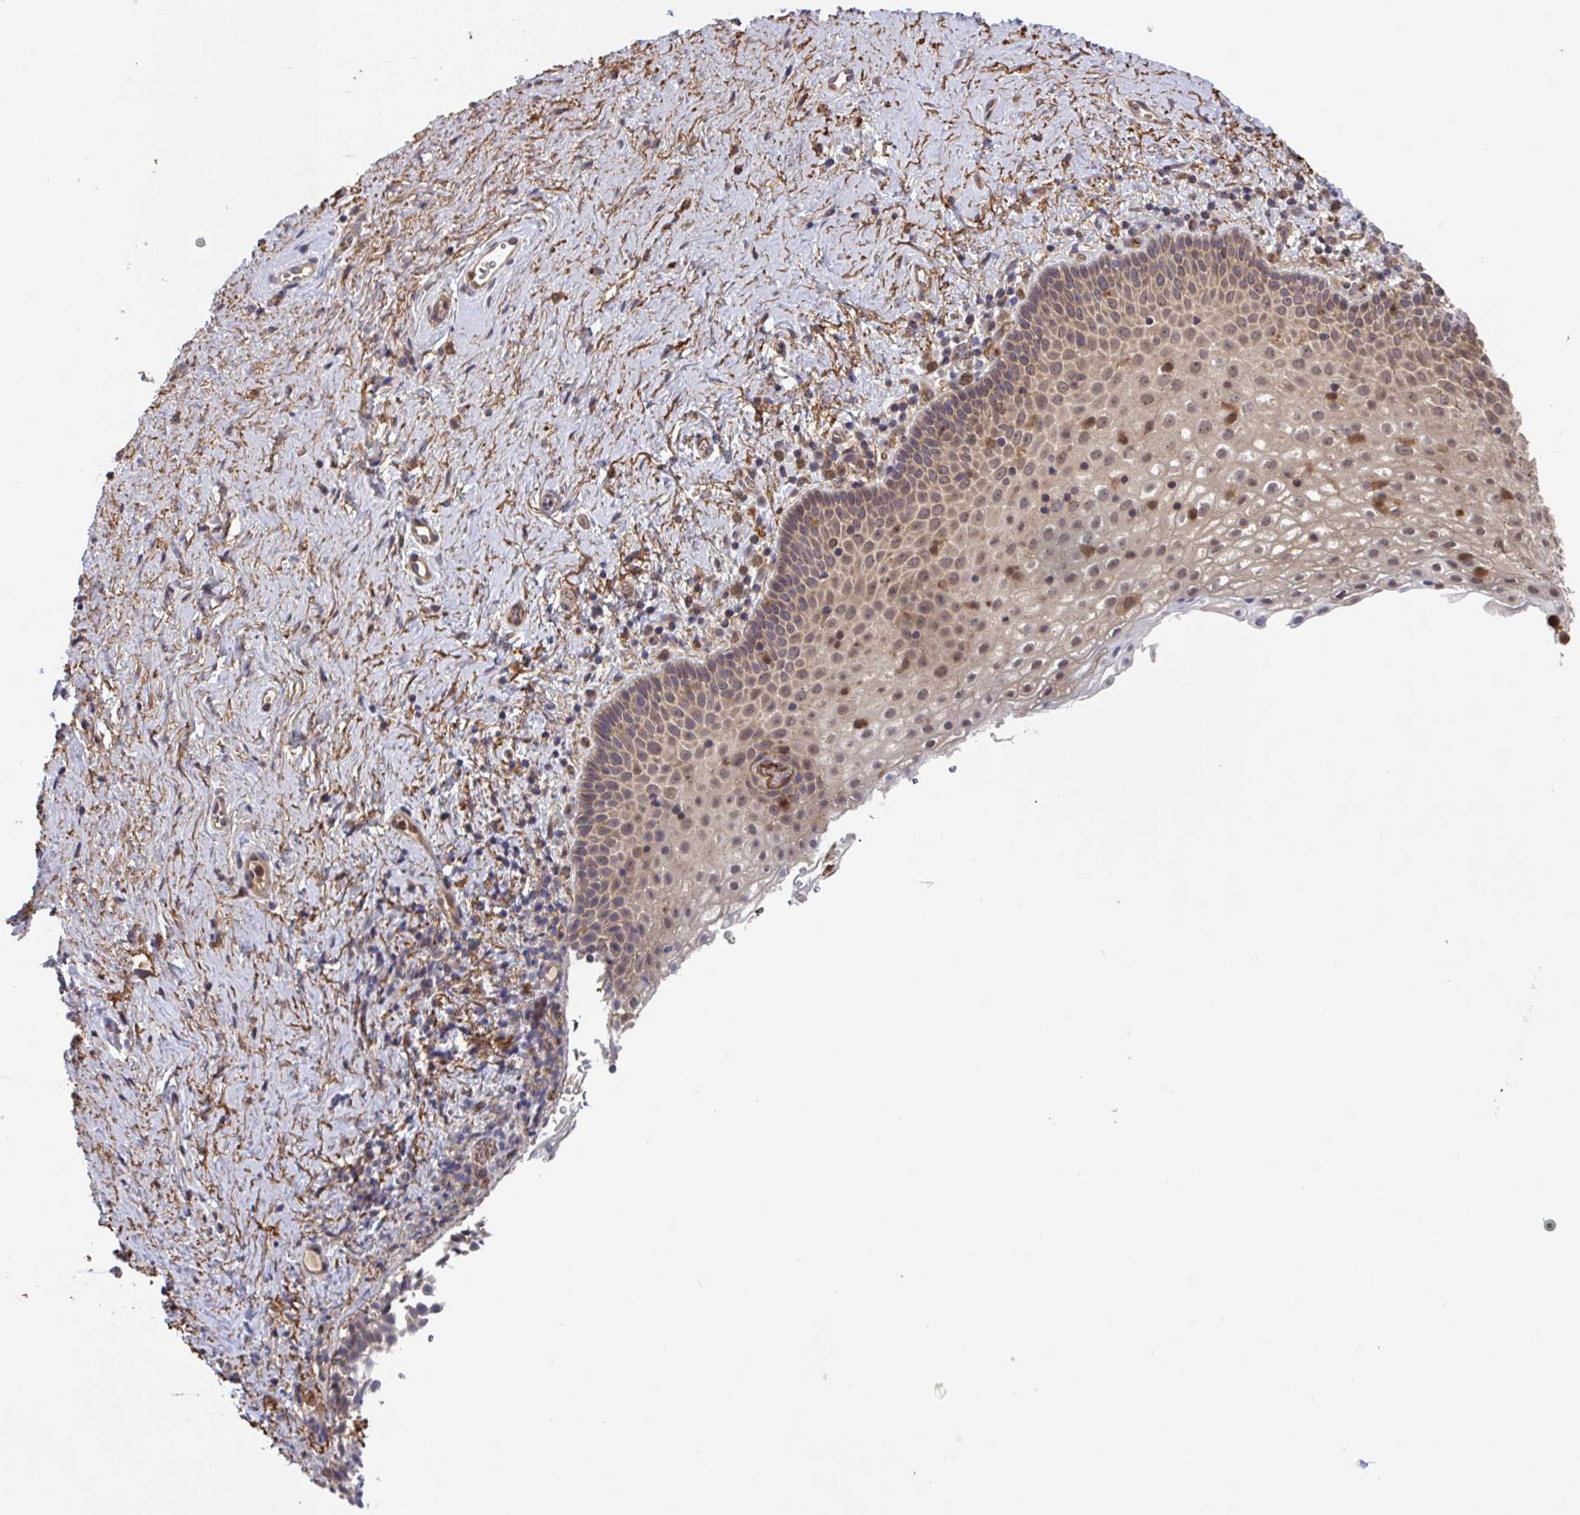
{"staining": {"intensity": "weak", "quantity": "25%-75%", "location": "nuclear"}, "tissue": "vagina", "cell_type": "Squamous epithelial cells", "image_type": "normal", "snomed": [{"axis": "morphology", "description": "Normal tissue, NOS"}, {"axis": "topography", "description": "Vagina"}], "caption": "This histopathology image reveals immunohistochemistry (IHC) staining of normal vagina, with low weak nuclear positivity in approximately 25%-75% of squamous epithelial cells.", "gene": "TIGAR", "patient": {"sex": "female", "age": 61}}